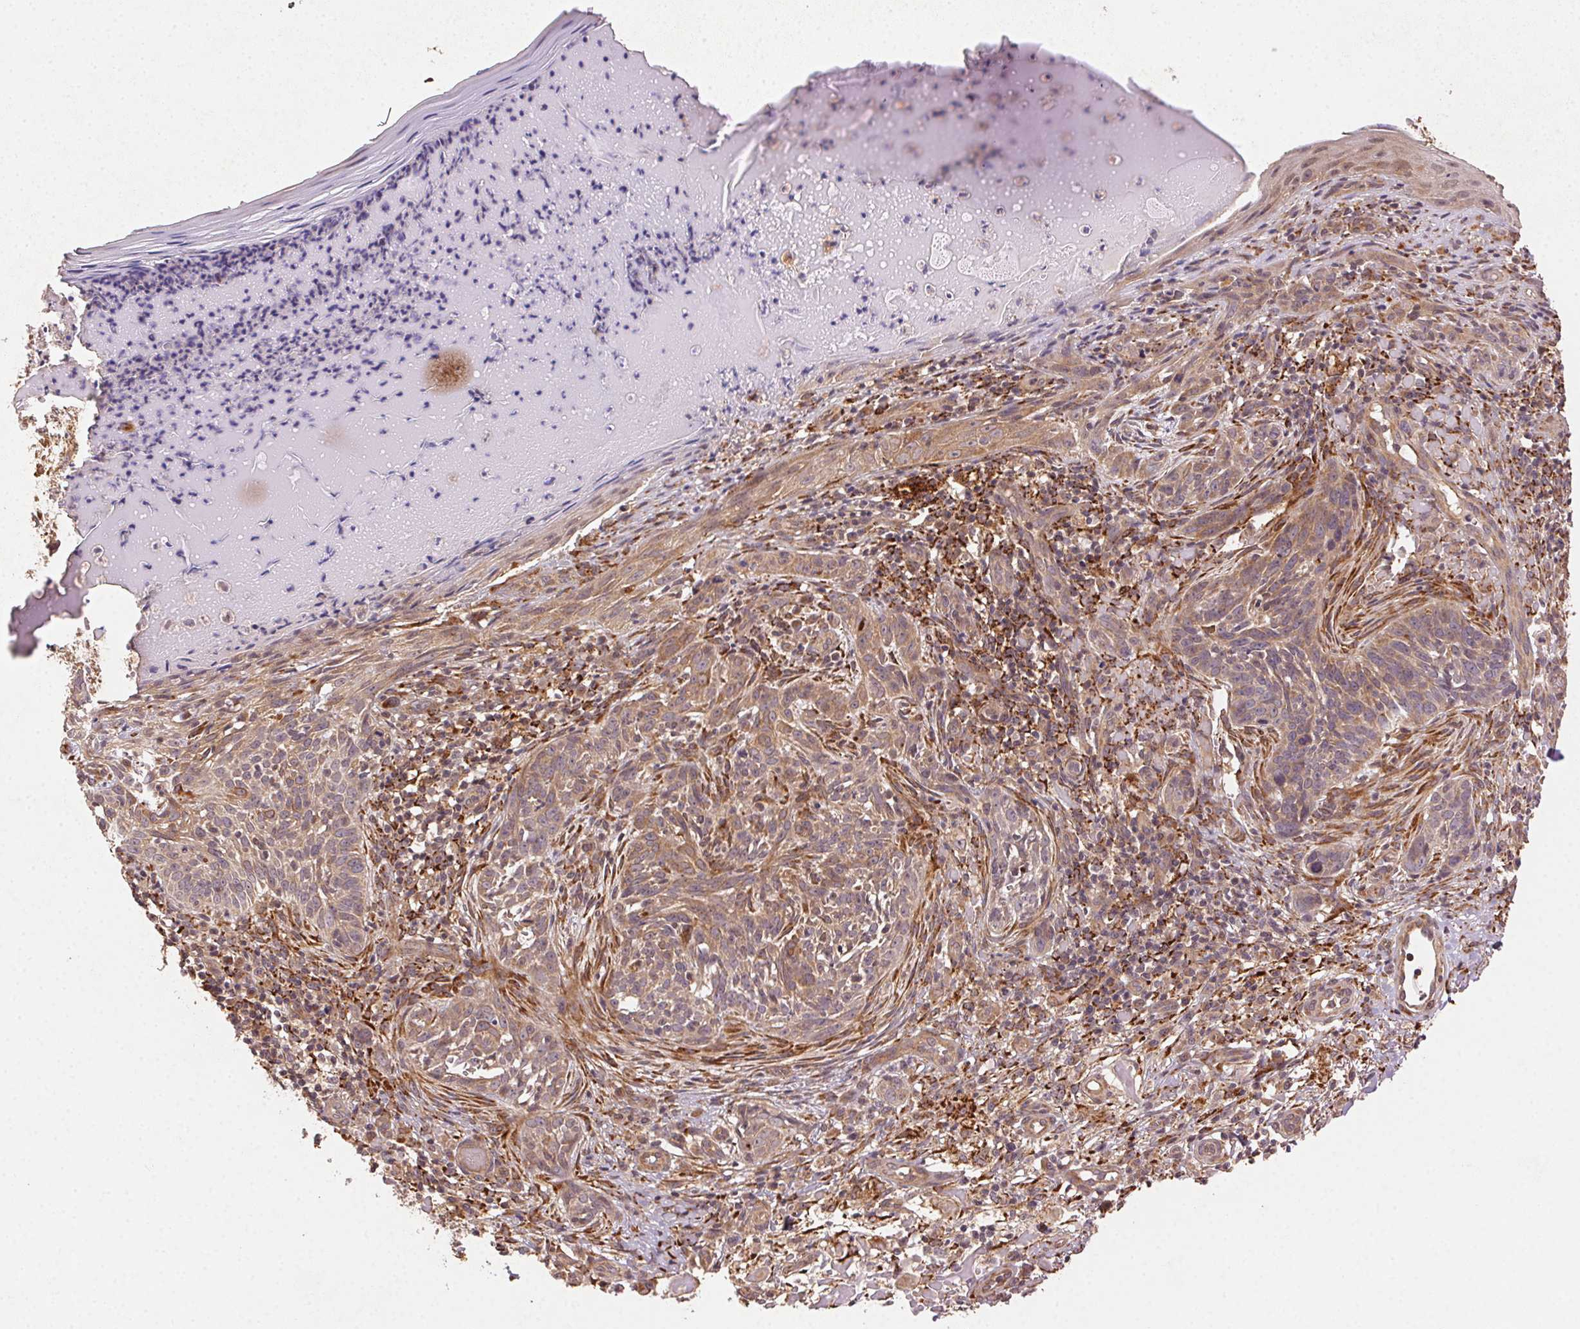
{"staining": {"intensity": "moderate", "quantity": ">75%", "location": "cytoplasmic/membranous"}, "tissue": "skin cancer", "cell_type": "Tumor cells", "image_type": "cancer", "snomed": [{"axis": "morphology", "description": "Basal cell carcinoma"}, {"axis": "topography", "description": "Skin"}], "caption": "IHC photomicrograph of human skin cancer stained for a protein (brown), which exhibits medium levels of moderate cytoplasmic/membranous positivity in approximately >75% of tumor cells.", "gene": "KLHL15", "patient": {"sex": "male", "age": 88}}